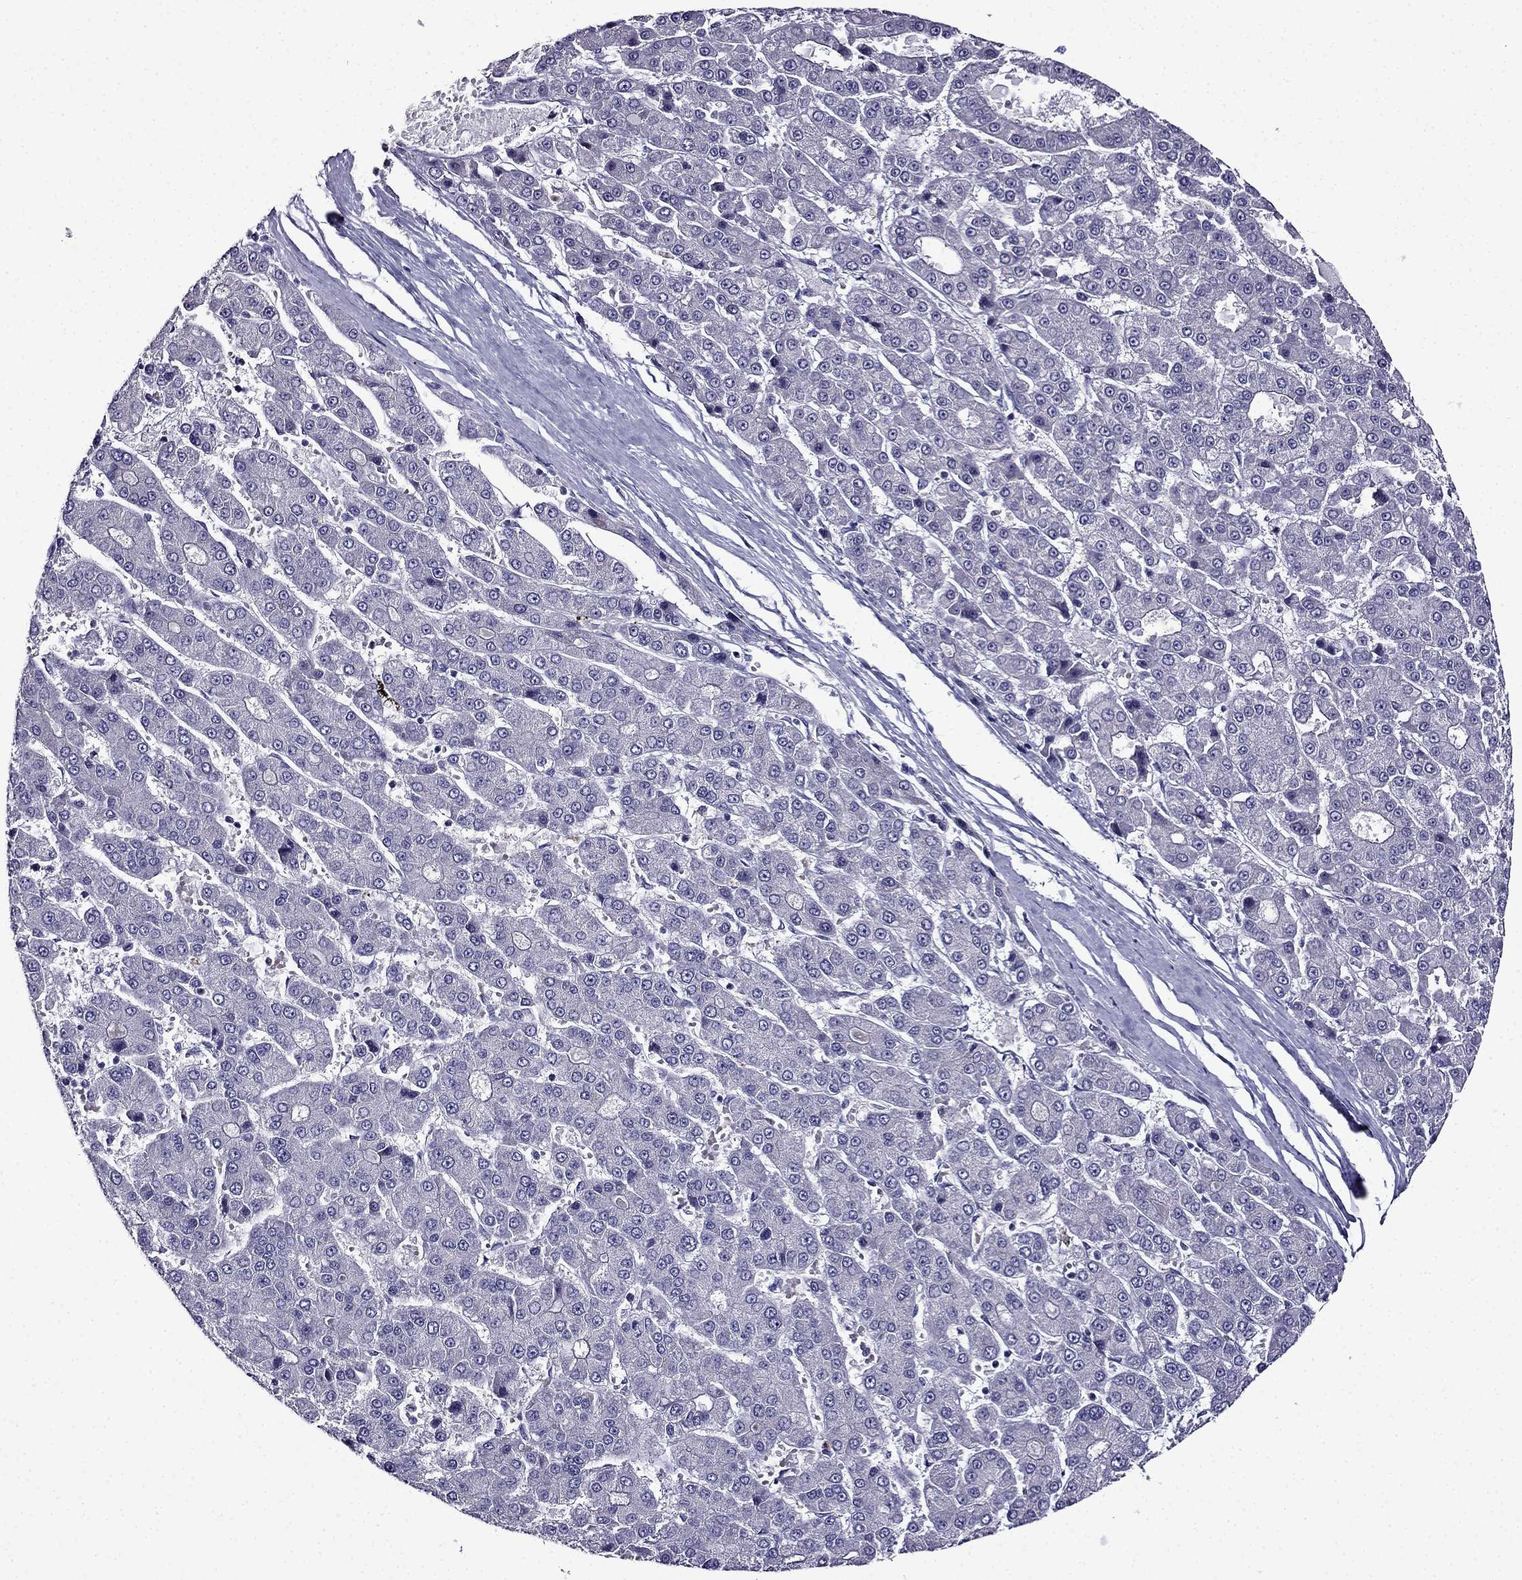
{"staining": {"intensity": "negative", "quantity": "none", "location": "none"}, "tissue": "liver cancer", "cell_type": "Tumor cells", "image_type": "cancer", "snomed": [{"axis": "morphology", "description": "Carcinoma, Hepatocellular, NOS"}, {"axis": "topography", "description": "Liver"}], "caption": "Liver cancer was stained to show a protein in brown. There is no significant expression in tumor cells. (Stains: DAB immunohistochemistry (IHC) with hematoxylin counter stain, Microscopy: brightfield microscopy at high magnification).", "gene": "TMEM266", "patient": {"sex": "male", "age": 70}}